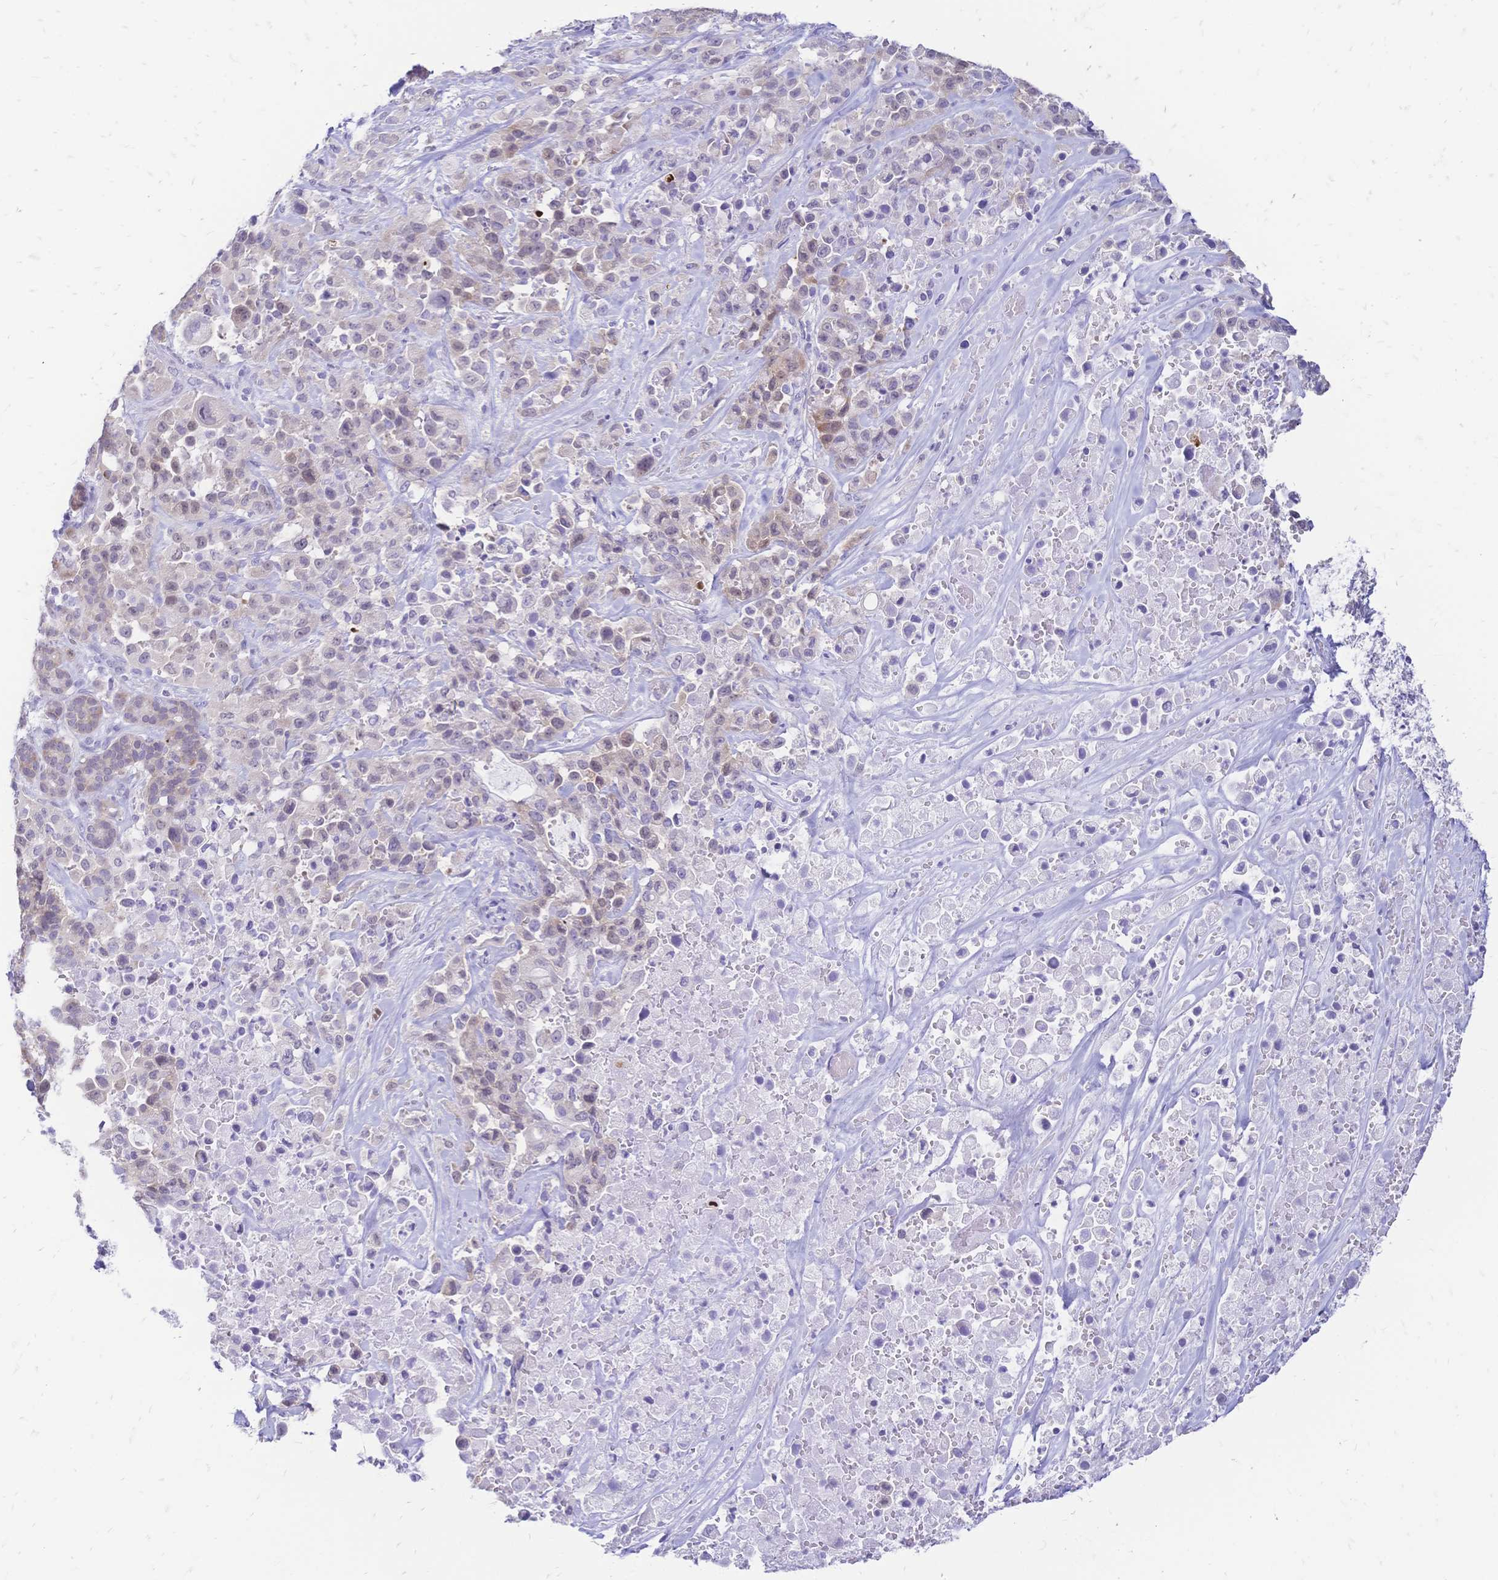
{"staining": {"intensity": "weak", "quantity": "<25%", "location": "cytoplasmic/membranous"}, "tissue": "pancreatic cancer", "cell_type": "Tumor cells", "image_type": "cancer", "snomed": [{"axis": "morphology", "description": "Adenocarcinoma, NOS"}, {"axis": "topography", "description": "Pancreas"}], "caption": "There is no significant positivity in tumor cells of pancreatic cancer.", "gene": "GRB7", "patient": {"sex": "male", "age": 44}}